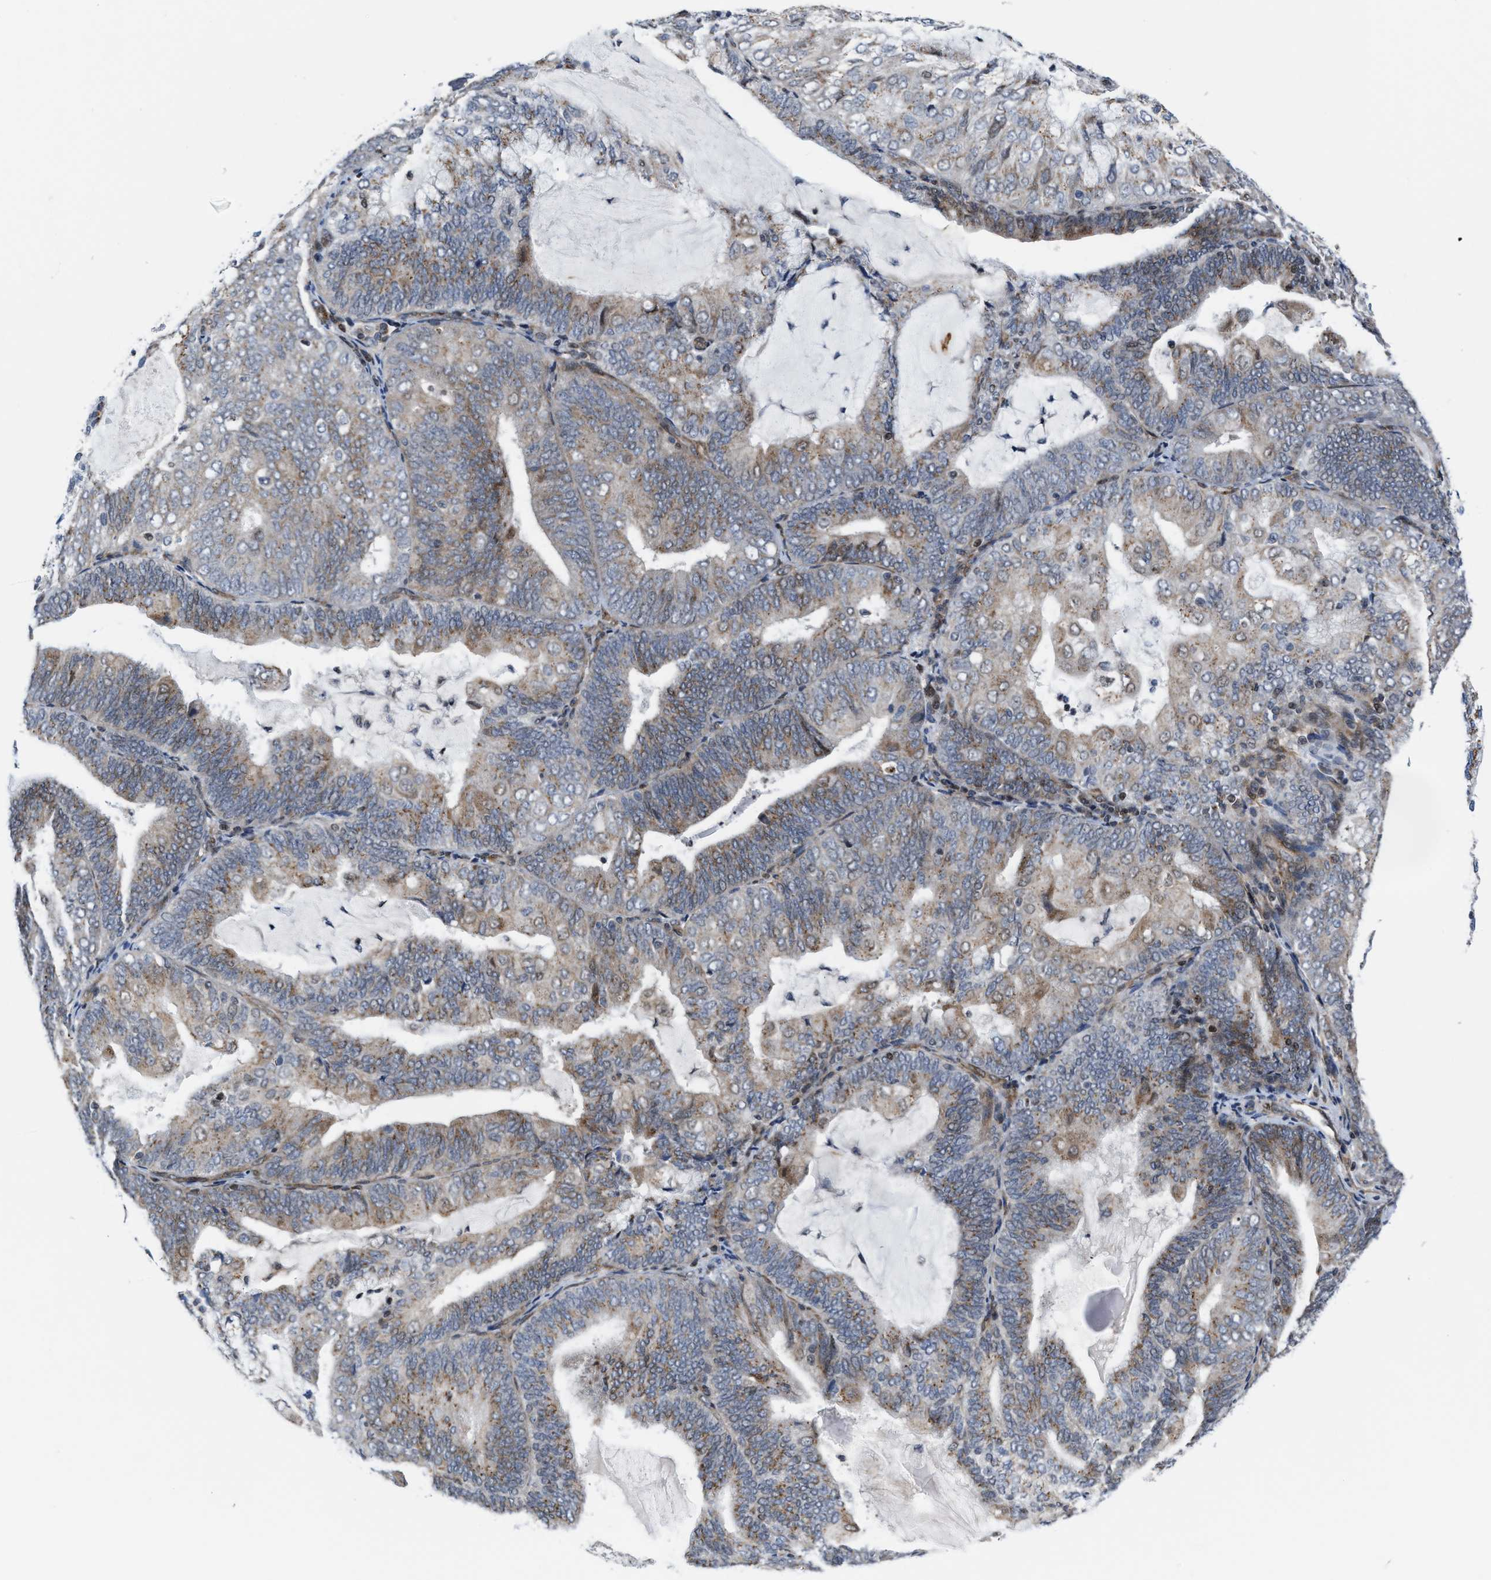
{"staining": {"intensity": "weak", "quantity": ">75%", "location": "cytoplasmic/membranous"}, "tissue": "endometrial cancer", "cell_type": "Tumor cells", "image_type": "cancer", "snomed": [{"axis": "morphology", "description": "Adenocarcinoma, NOS"}, {"axis": "topography", "description": "Endometrium"}], "caption": "The micrograph displays immunohistochemical staining of endometrial cancer. There is weak cytoplasmic/membranous staining is appreciated in approximately >75% of tumor cells.", "gene": "TGFB1I1", "patient": {"sex": "female", "age": 81}}